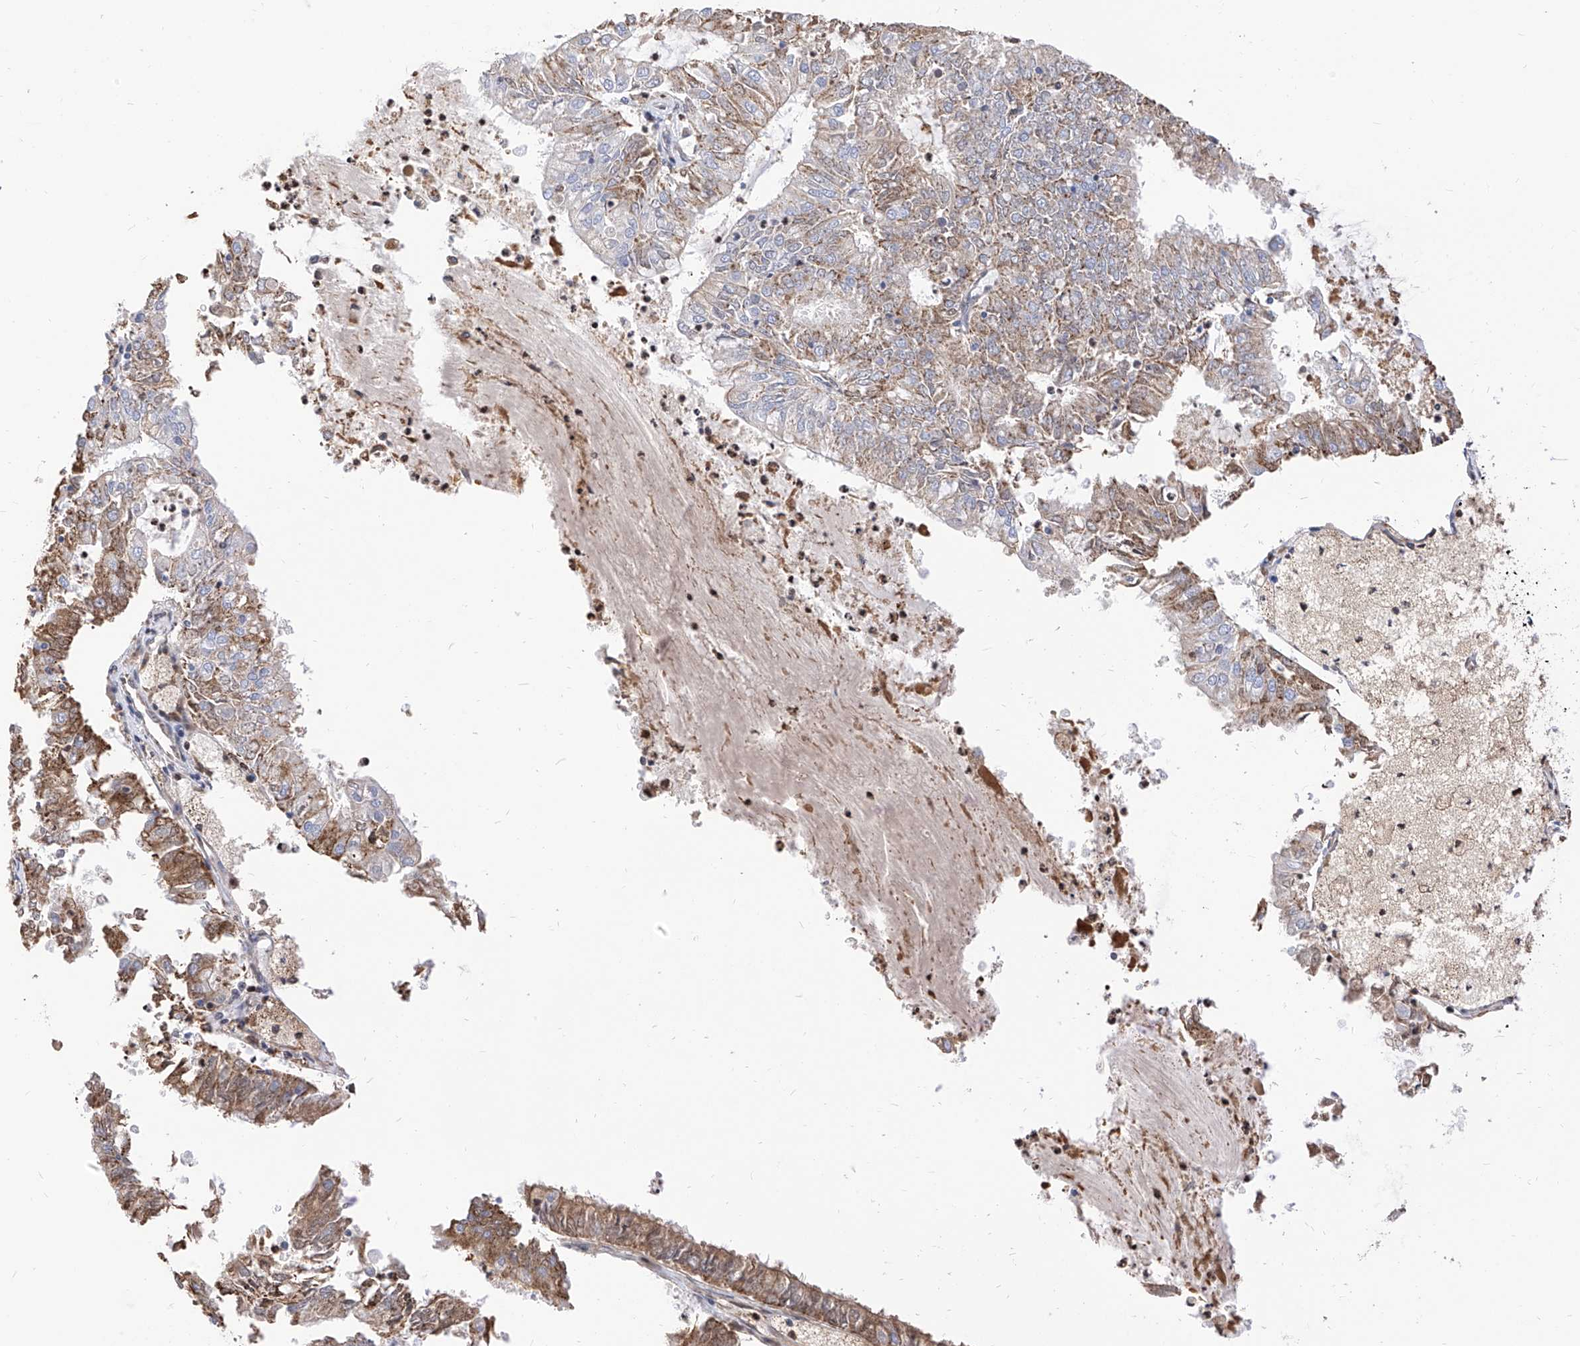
{"staining": {"intensity": "moderate", "quantity": ">75%", "location": "cytoplasmic/membranous"}, "tissue": "endometrial cancer", "cell_type": "Tumor cells", "image_type": "cancer", "snomed": [{"axis": "morphology", "description": "Adenocarcinoma, NOS"}, {"axis": "topography", "description": "Endometrium"}], "caption": "This is an image of immunohistochemistry (IHC) staining of endometrial cancer, which shows moderate positivity in the cytoplasmic/membranous of tumor cells.", "gene": "TTLL8", "patient": {"sex": "female", "age": 57}}